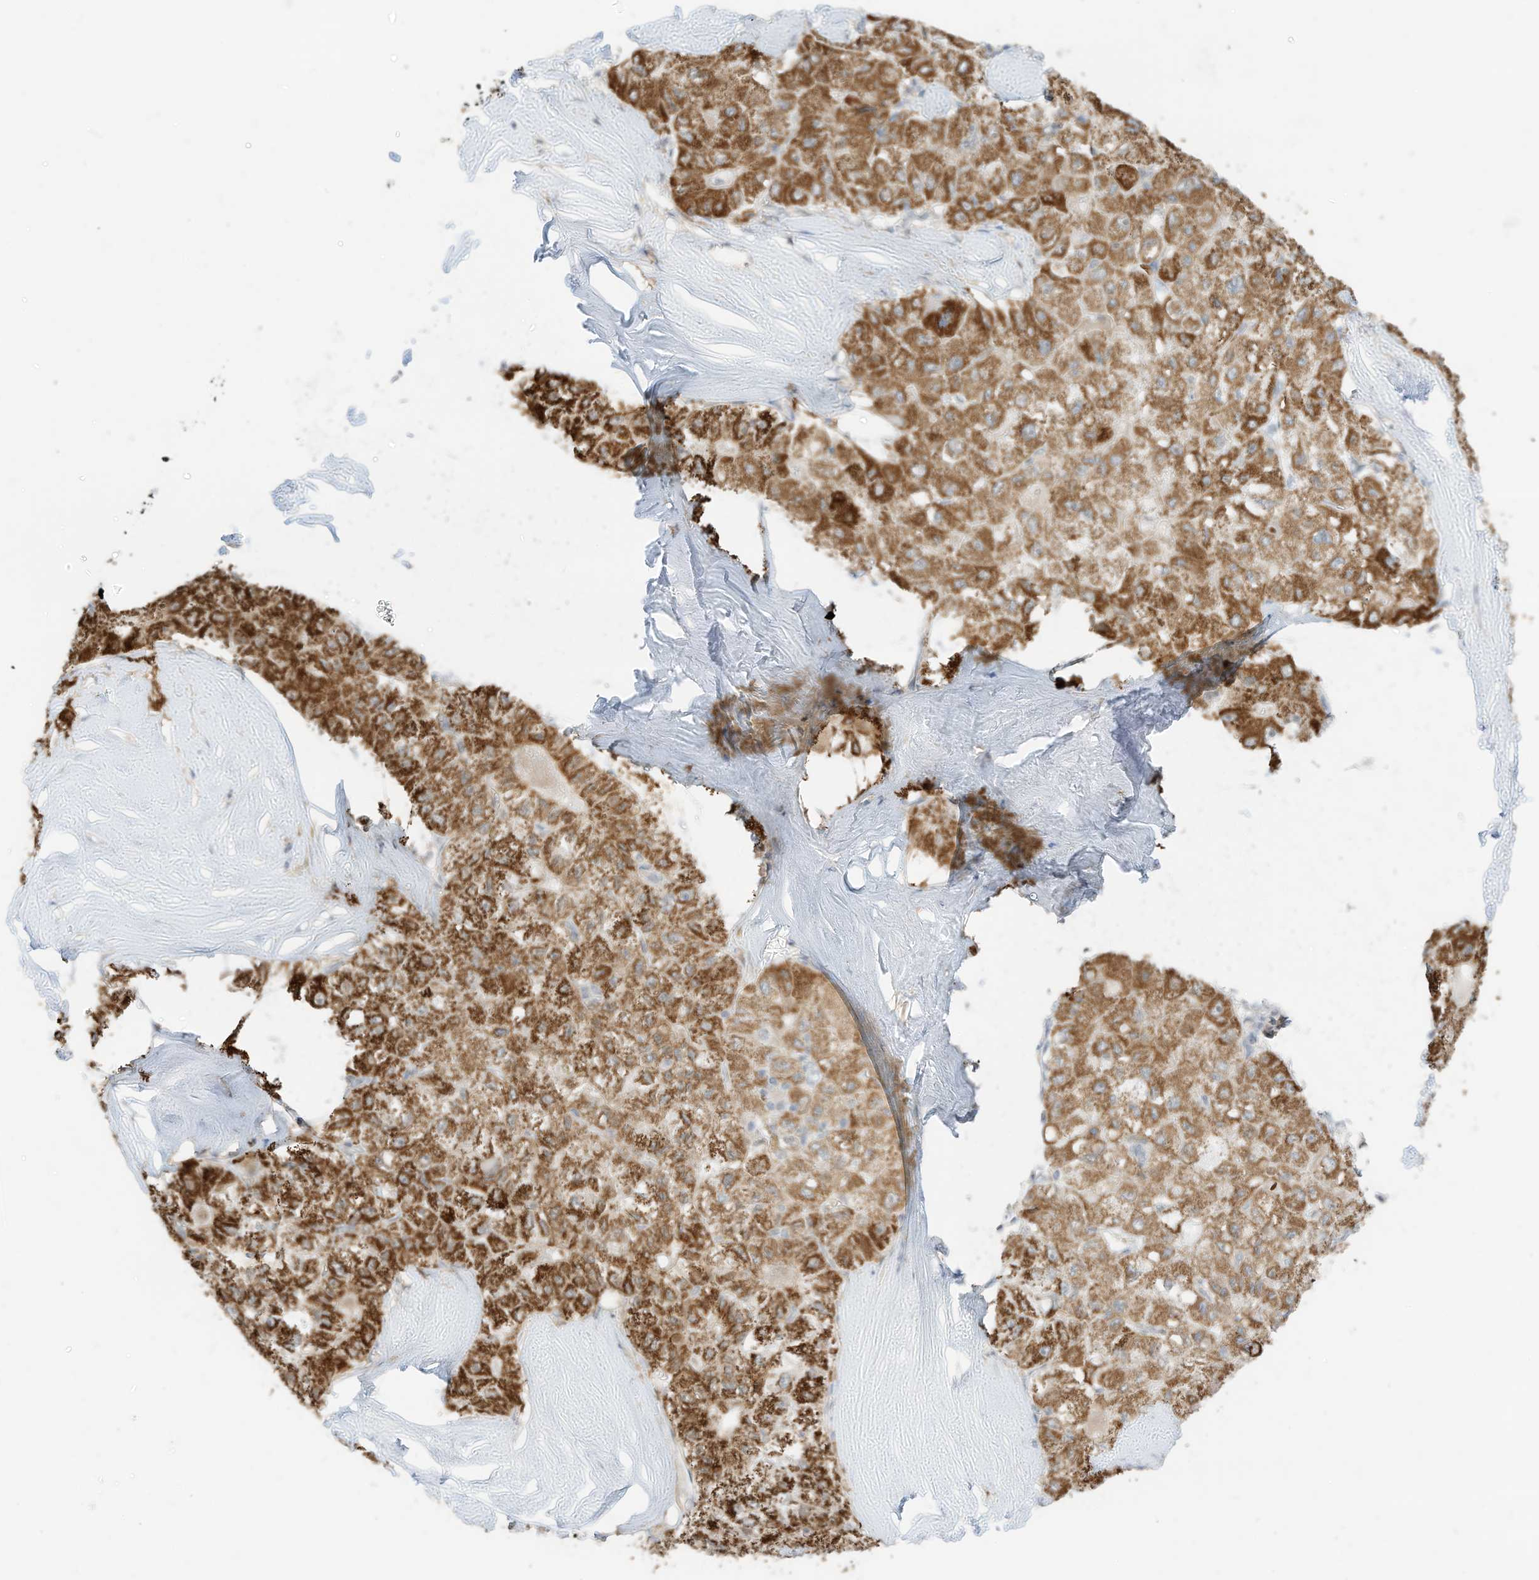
{"staining": {"intensity": "strong", "quantity": ">75%", "location": "cytoplasmic/membranous"}, "tissue": "liver cancer", "cell_type": "Tumor cells", "image_type": "cancer", "snomed": [{"axis": "morphology", "description": "Carcinoma, Hepatocellular, NOS"}, {"axis": "topography", "description": "Liver"}], "caption": "Approximately >75% of tumor cells in liver cancer demonstrate strong cytoplasmic/membranous protein positivity as visualized by brown immunohistochemical staining.", "gene": "MTUS2", "patient": {"sex": "male", "age": 80}}